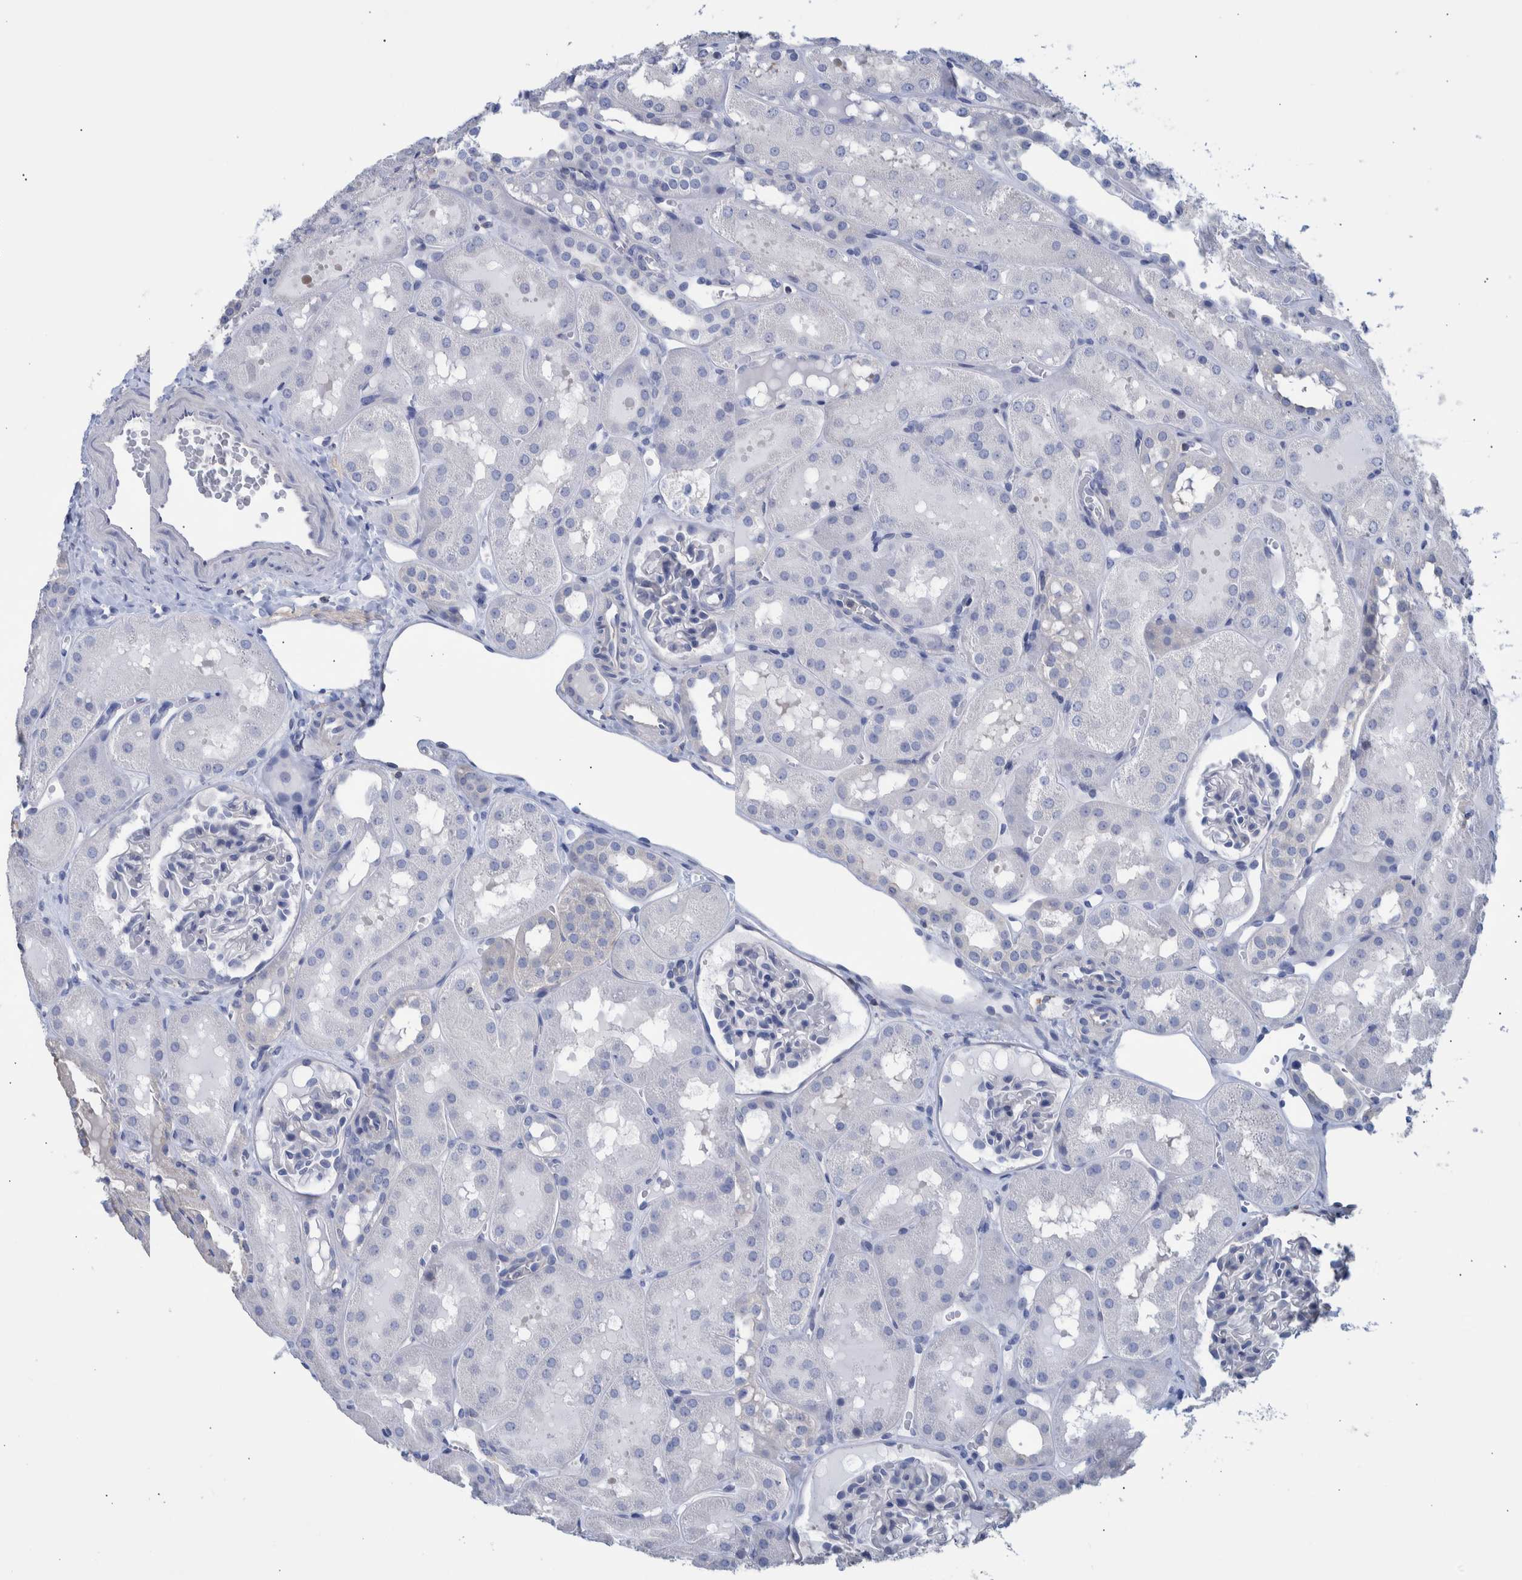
{"staining": {"intensity": "negative", "quantity": "none", "location": "none"}, "tissue": "kidney", "cell_type": "Cells in glomeruli", "image_type": "normal", "snomed": [{"axis": "morphology", "description": "Normal tissue, NOS"}, {"axis": "topography", "description": "Kidney"}, {"axis": "topography", "description": "Urinary bladder"}], "caption": "High power microscopy histopathology image of an immunohistochemistry histopathology image of benign kidney, revealing no significant positivity in cells in glomeruli. (Stains: DAB (3,3'-diaminobenzidine) immunohistochemistry with hematoxylin counter stain, Microscopy: brightfield microscopy at high magnification).", "gene": "PPP3CC", "patient": {"sex": "male", "age": 16}}